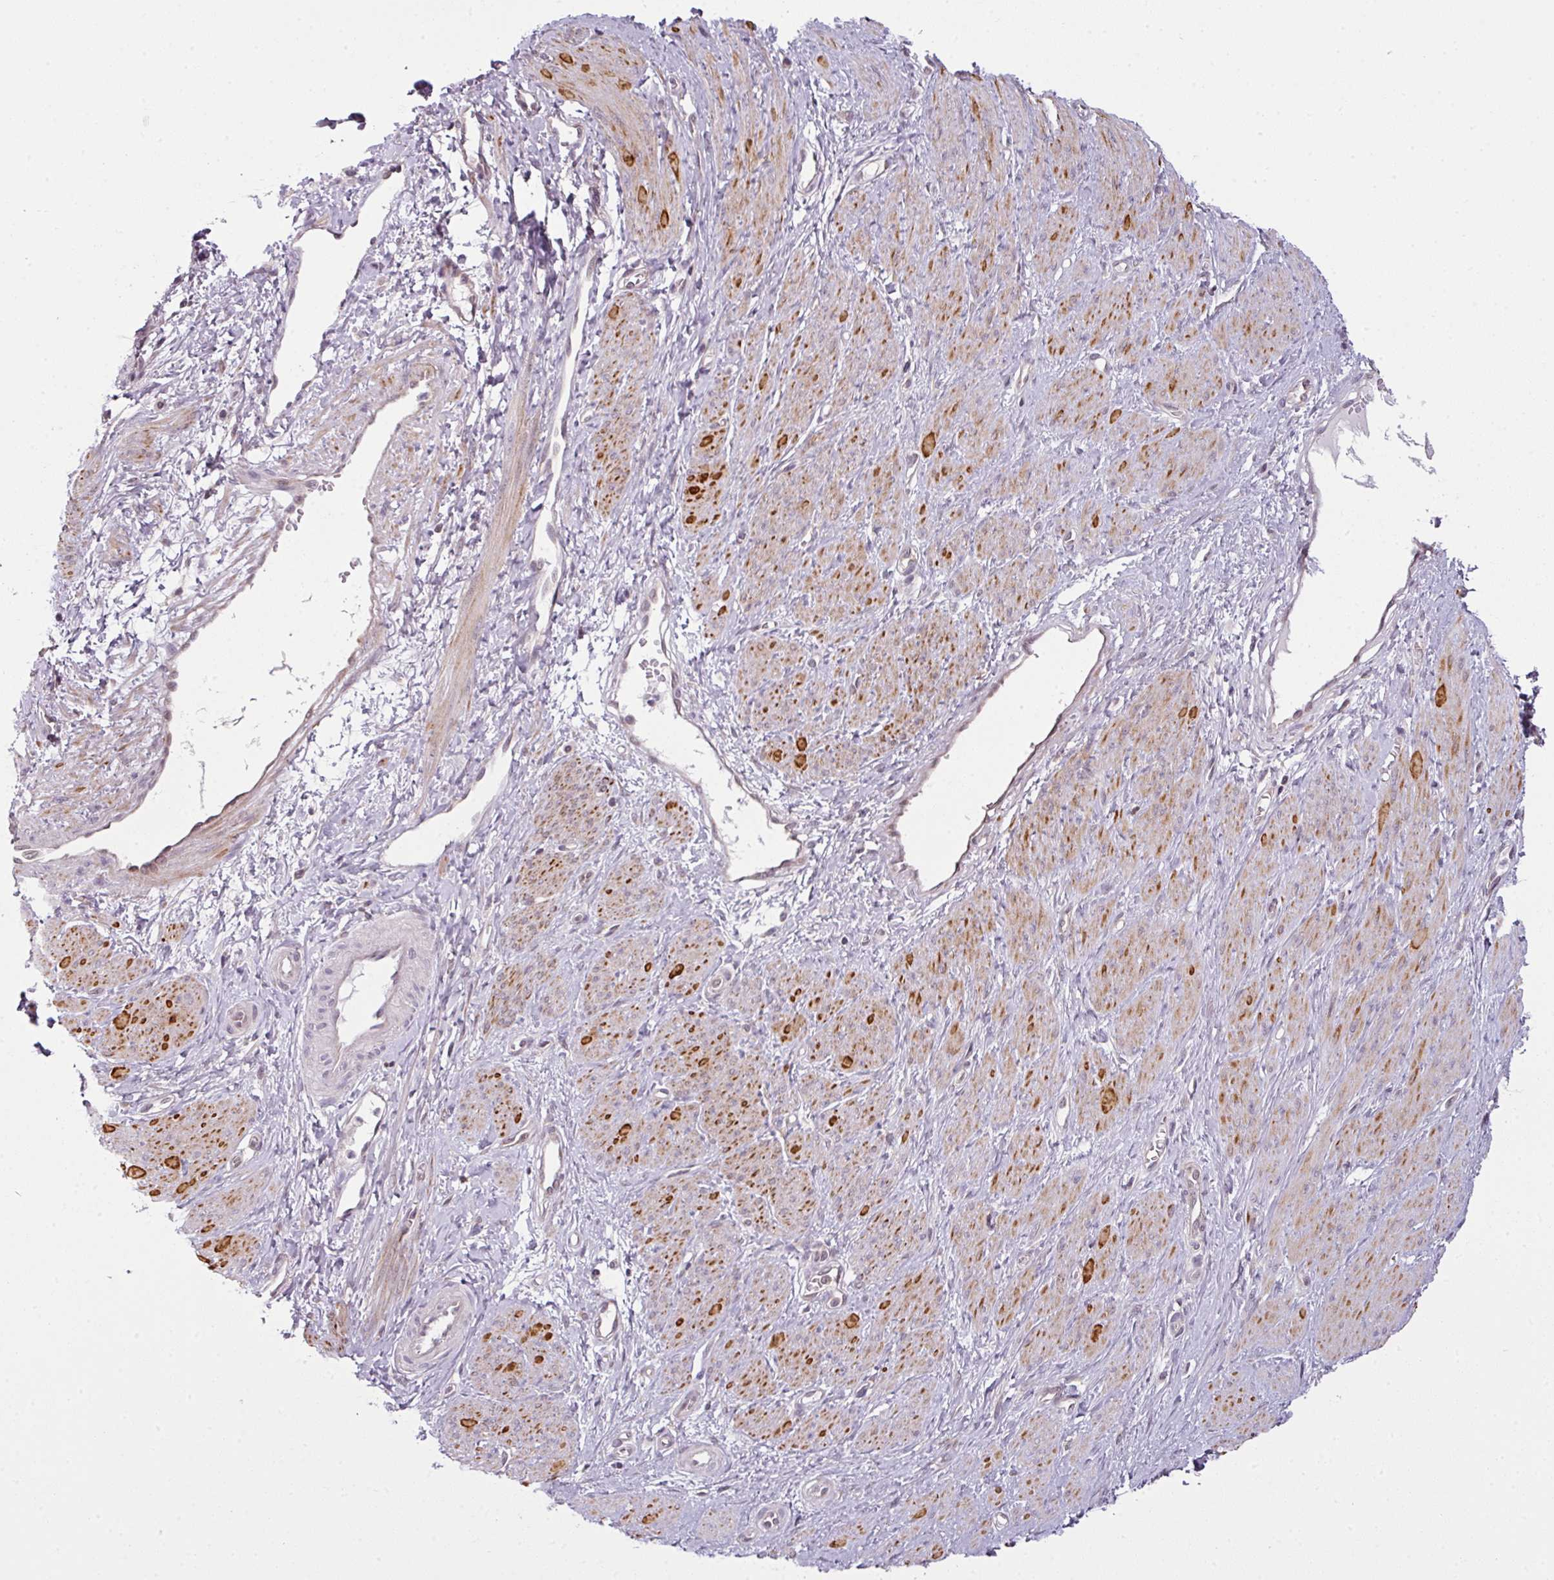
{"staining": {"intensity": "moderate", "quantity": "25%-75%", "location": "cytoplasmic/membranous,nuclear"}, "tissue": "smooth muscle", "cell_type": "Smooth muscle cells", "image_type": "normal", "snomed": [{"axis": "morphology", "description": "Normal tissue, NOS"}, {"axis": "topography", "description": "Smooth muscle"}, {"axis": "topography", "description": "Uterus"}], "caption": "DAB immunohistochemical staining of unremarkable human smooth muscle exhibits moderate cytoplasmic/membranous,nuclear protein expression in approximately 25%-75% of smooth muscle cells.", "gene": "DERPC", "patient": {"sex": "female", "age": 39}}